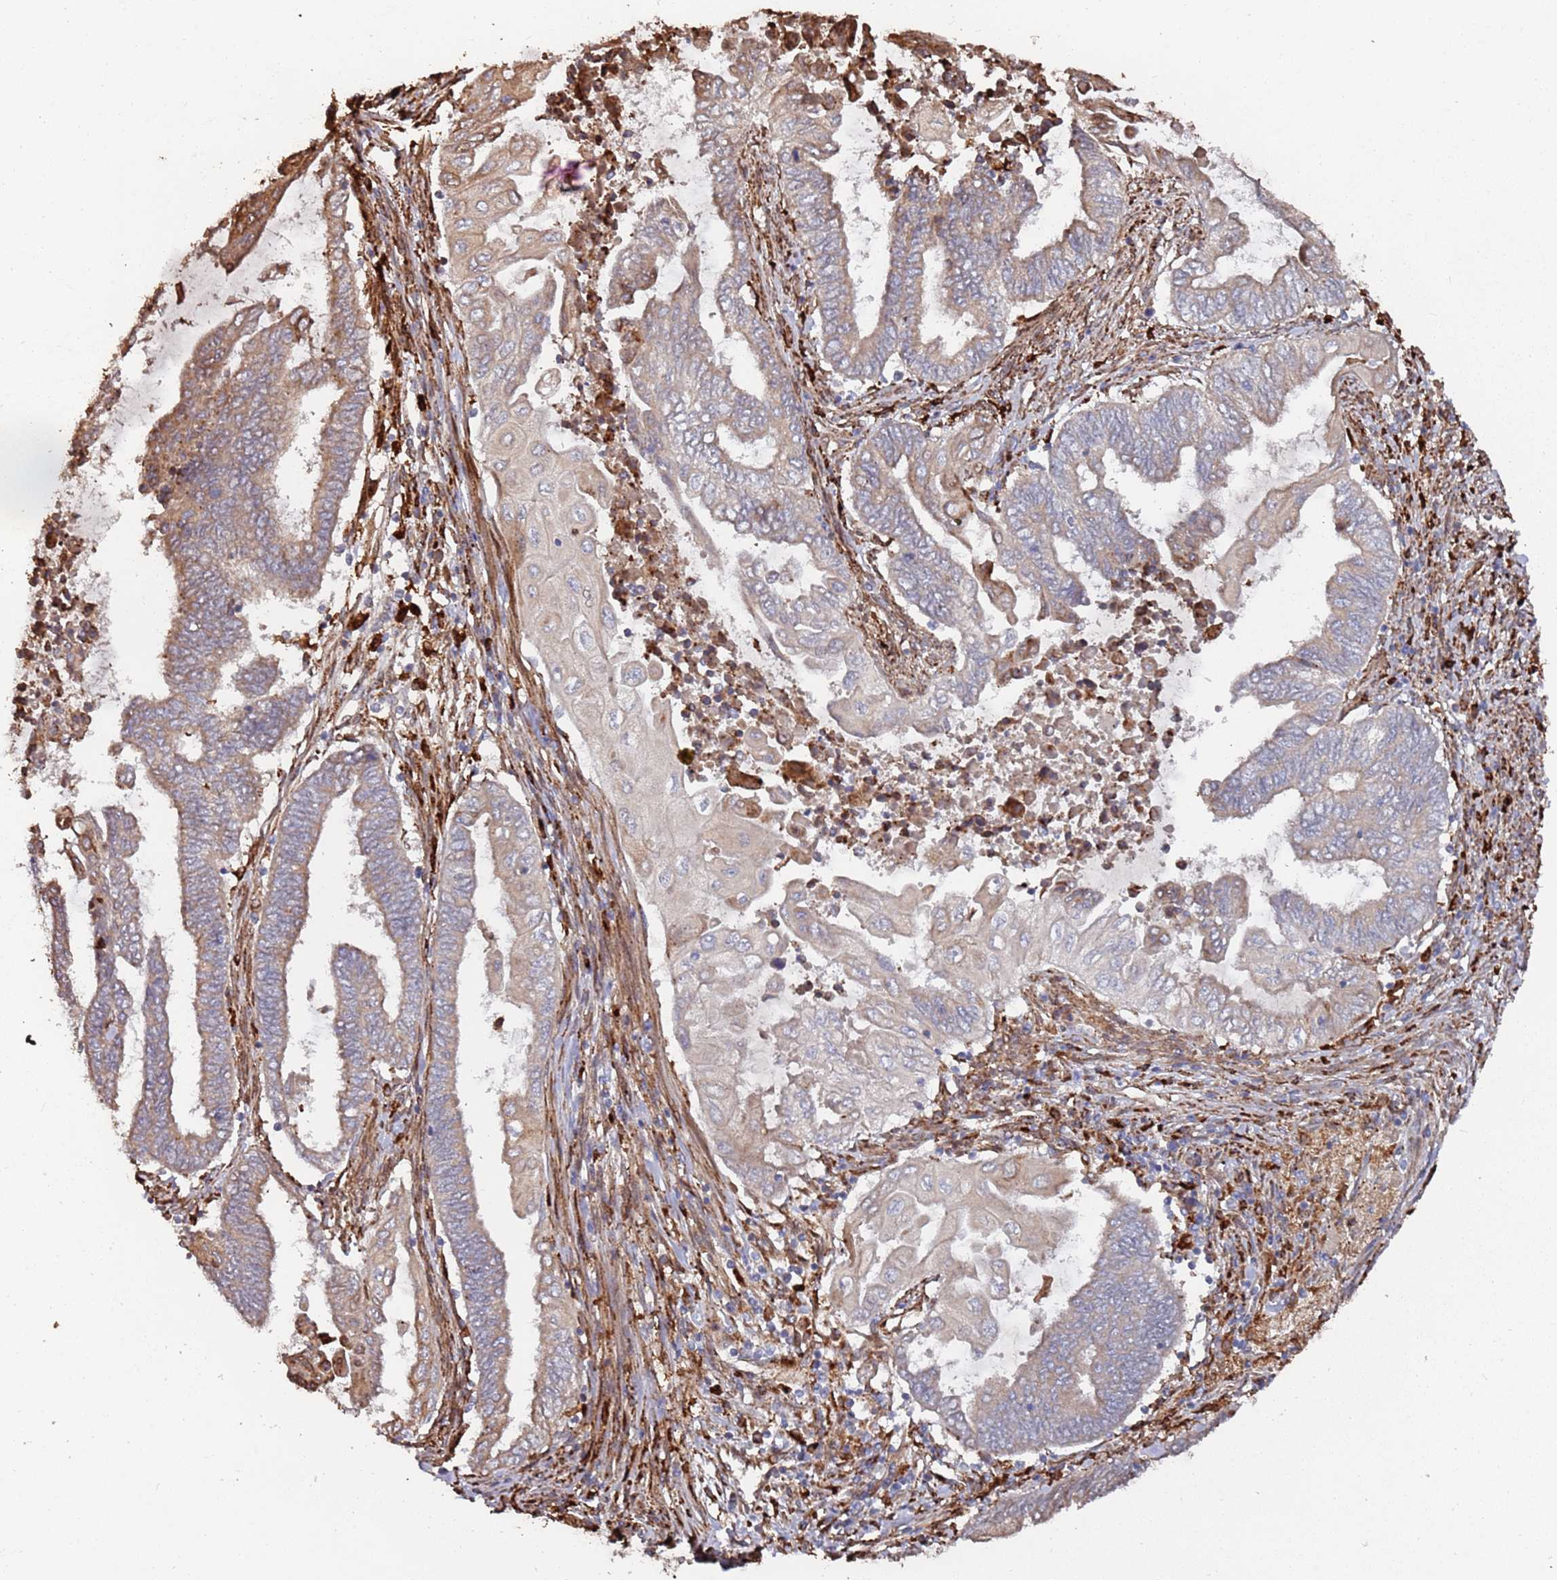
{"staining": {"intensity": "moderate", "quantity": "25%-75%", "location": "cytoplasmic/membranous"}, "tissue": "endometrial cancer", "cell_type": "Tumor cells", "image_type": "cancer", "snomed": [{"axis": "morphology", "description": "Adenocarcinoma, NOS"}, {"axis": "topography", "description": "Uterus"}, {"axis": "topography", "description": "Endometrium"}], "caption": "A histopathology image showing moderate cytoplasmic/membranous staining in approximately 25%-75% of tumor cells in endometrial adenocarcinoma, as visualized by brown immunohistochemical staining.", "gene": "LACC1", "patient": {"sex": "female", "age": 70}}